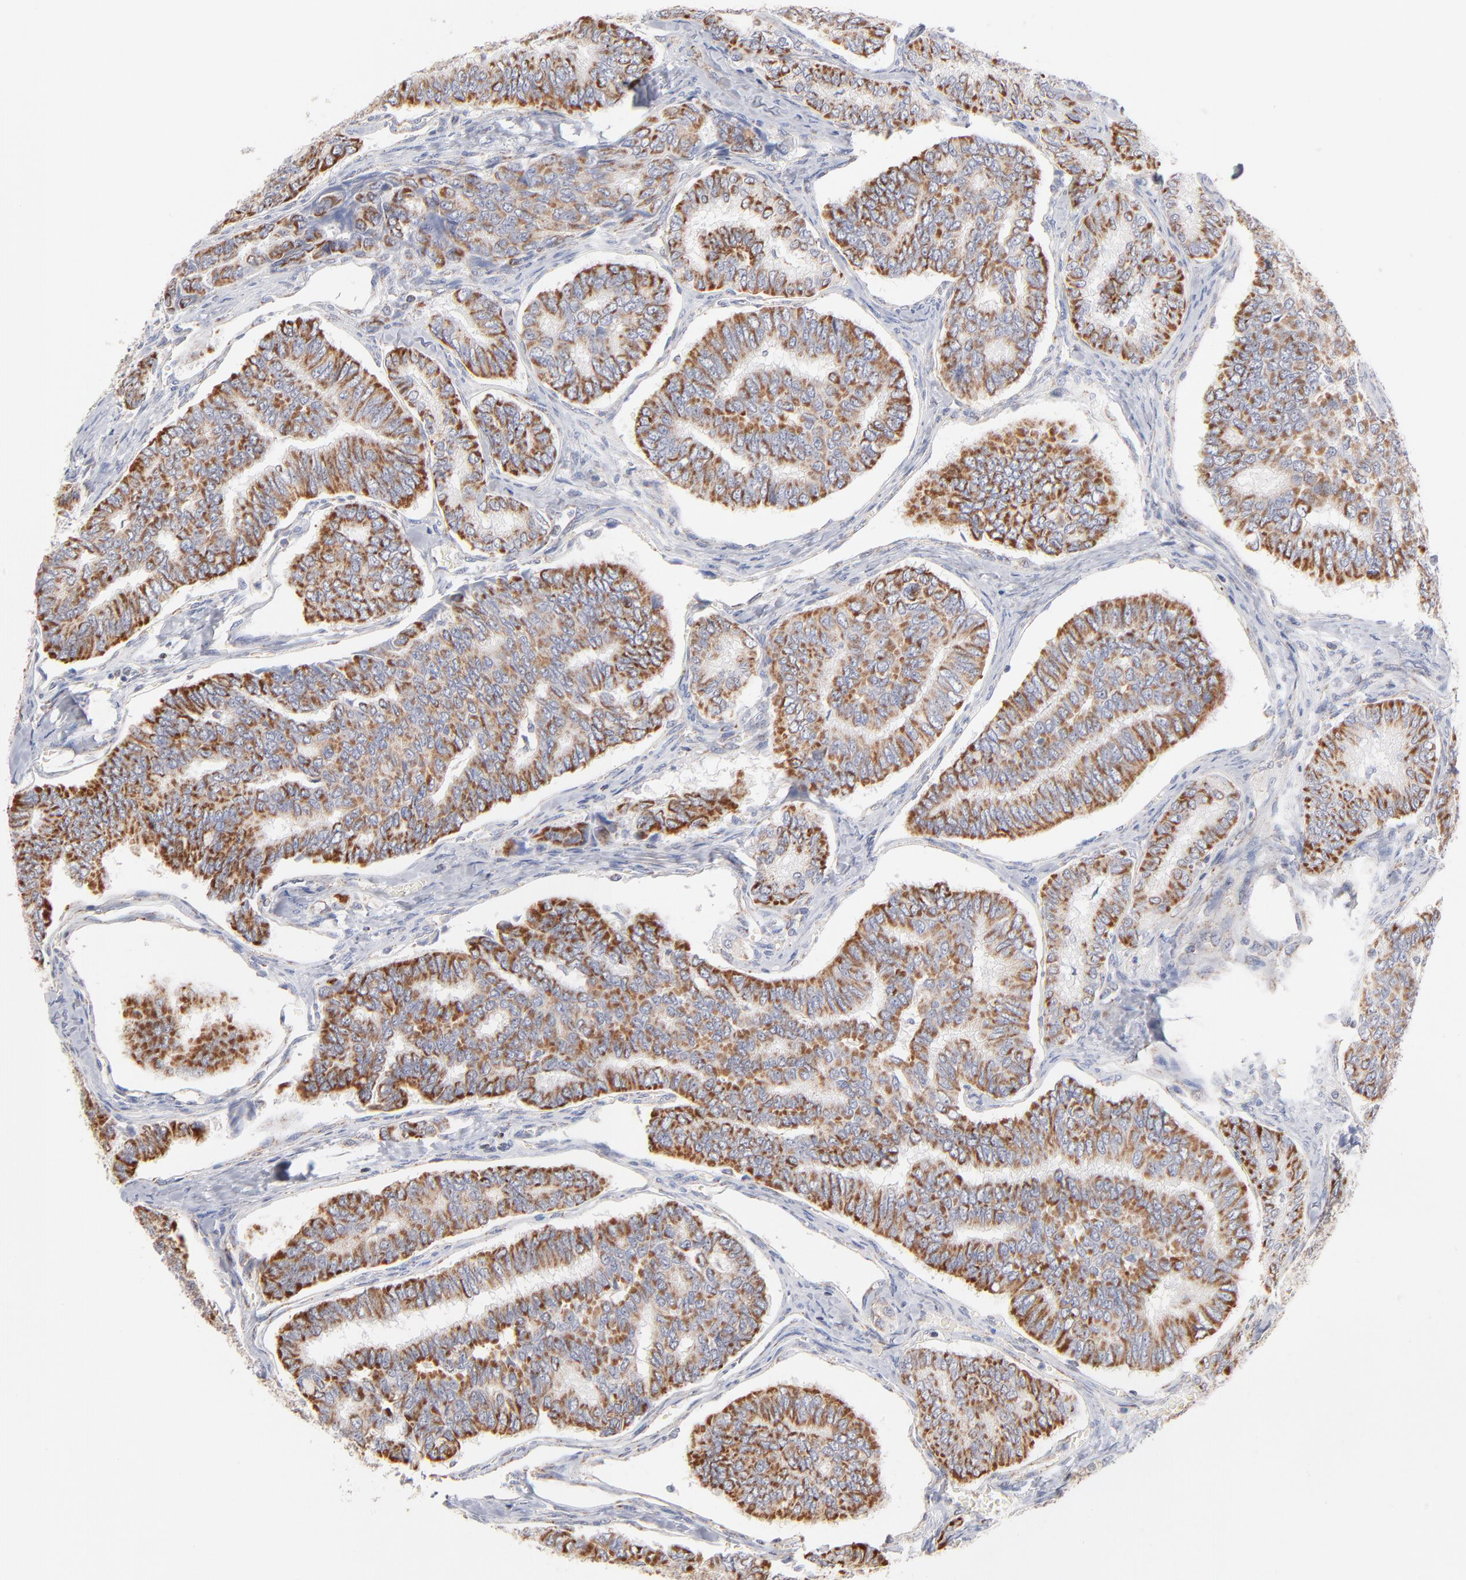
{"staining": {"intensity": "strong", "quantity": ">75%", "location": "cytoplasmic/membranous"}, "tissue": "thyroid cancer", "cell_type": "Tumor cells", "image_type": "cancer", "snomed": [{"axis": "morphology", "description": "Papillary adenocarcinoma, NOS"}, {"axis": "topography", "description": "Thyroid gland"}], "caption": "Thyroid cancer (papillary adenocarcinoma) tissue reveals strong cytoplasmic/membranous expression in approximately >75% of tumor cells, visualized by immunohistochemistry.", "gene": "MRPL58", "patient": {"sex": "female", "age": 35}}